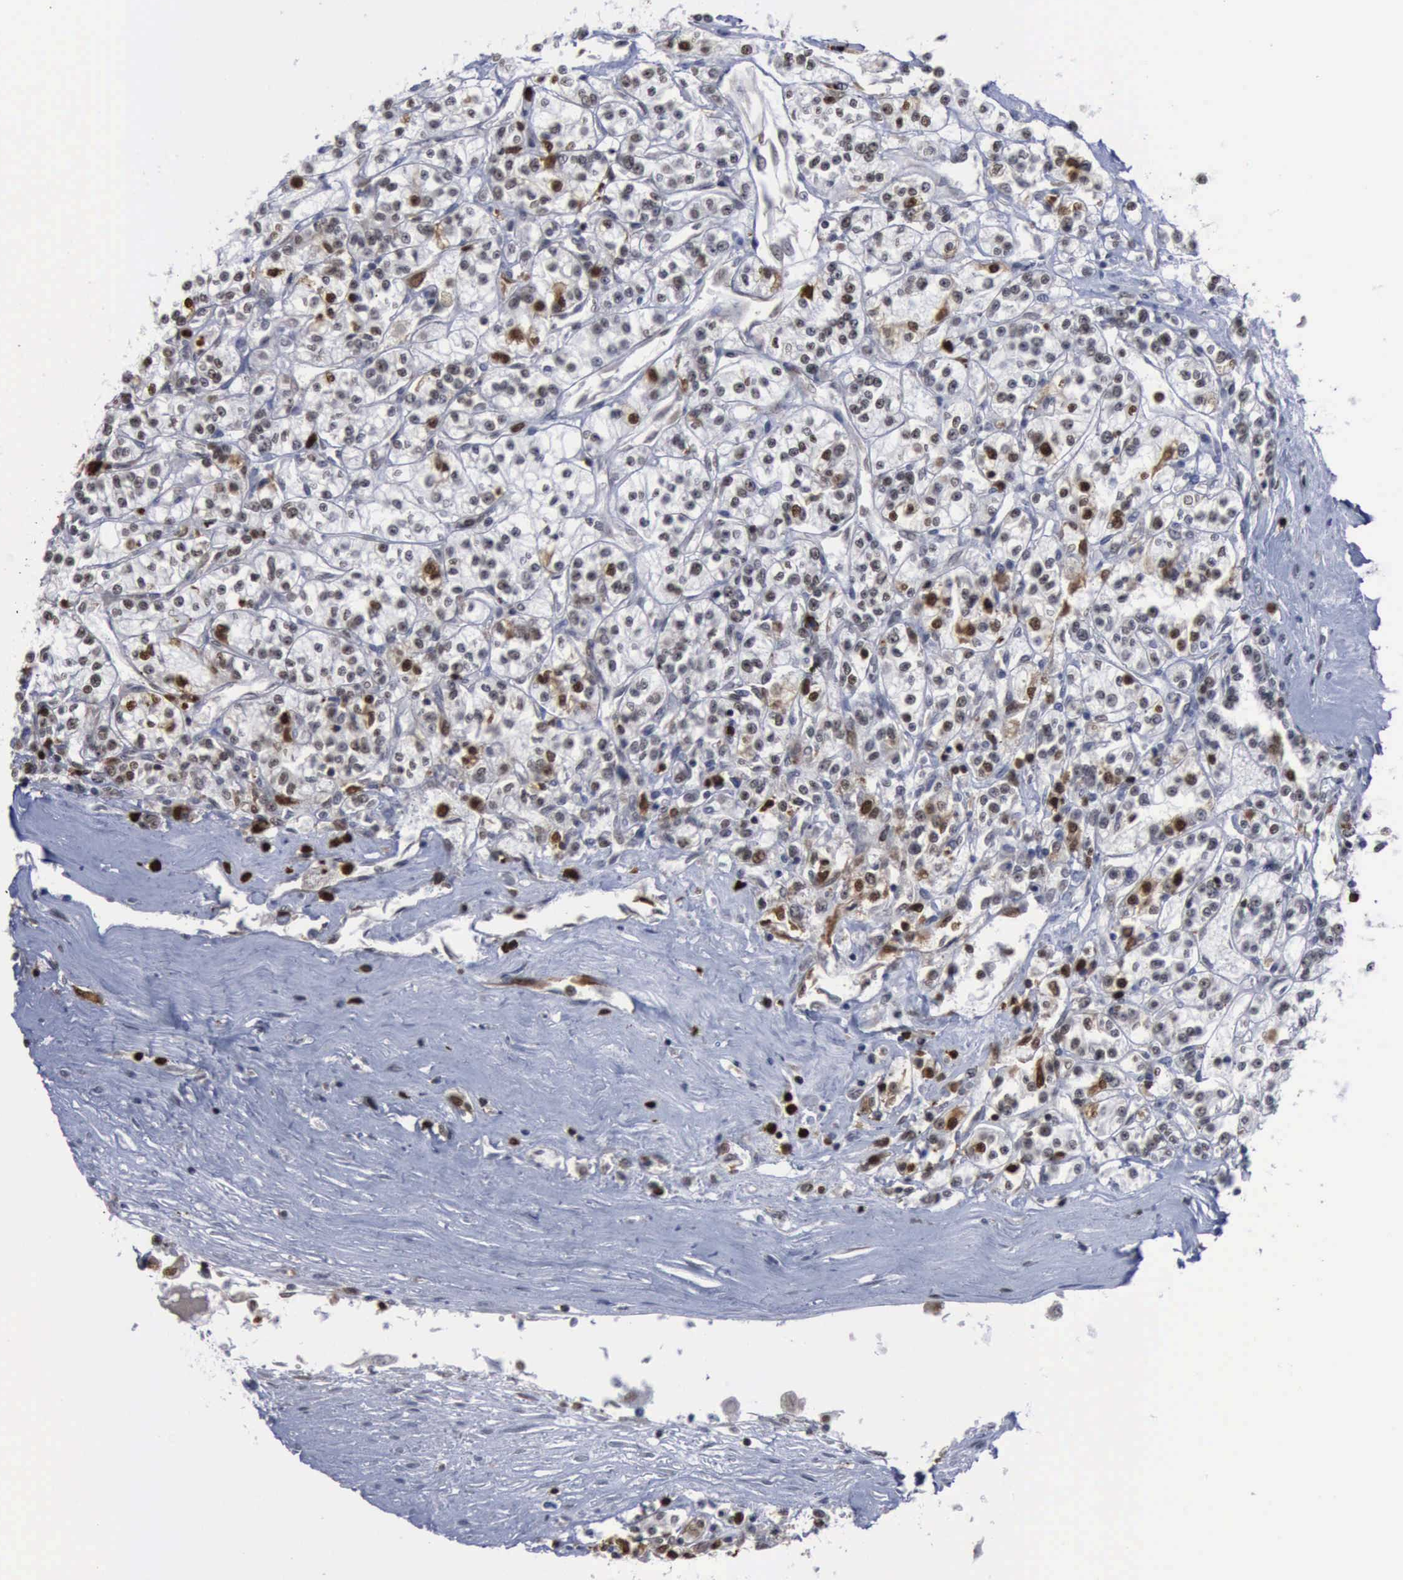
{"staining": {"intensity": "weak", "quantity": "25%-75%", "location": "nuclear"}, "tissue": "renal cancer", "cell_type": "Tumor cells", "image_type": "cancer", "snomed": [{"axis": "morphology", "description": "Adenocarcinoma, NOS"}, {"axis": "topography", "description": "Kidney"}], "caption": "A brown stain shows weak nuclear staining of a protein in renal cancer tumor cells.", "gene": "PCNA", "patient": {"sex": "female", "age": 76}}